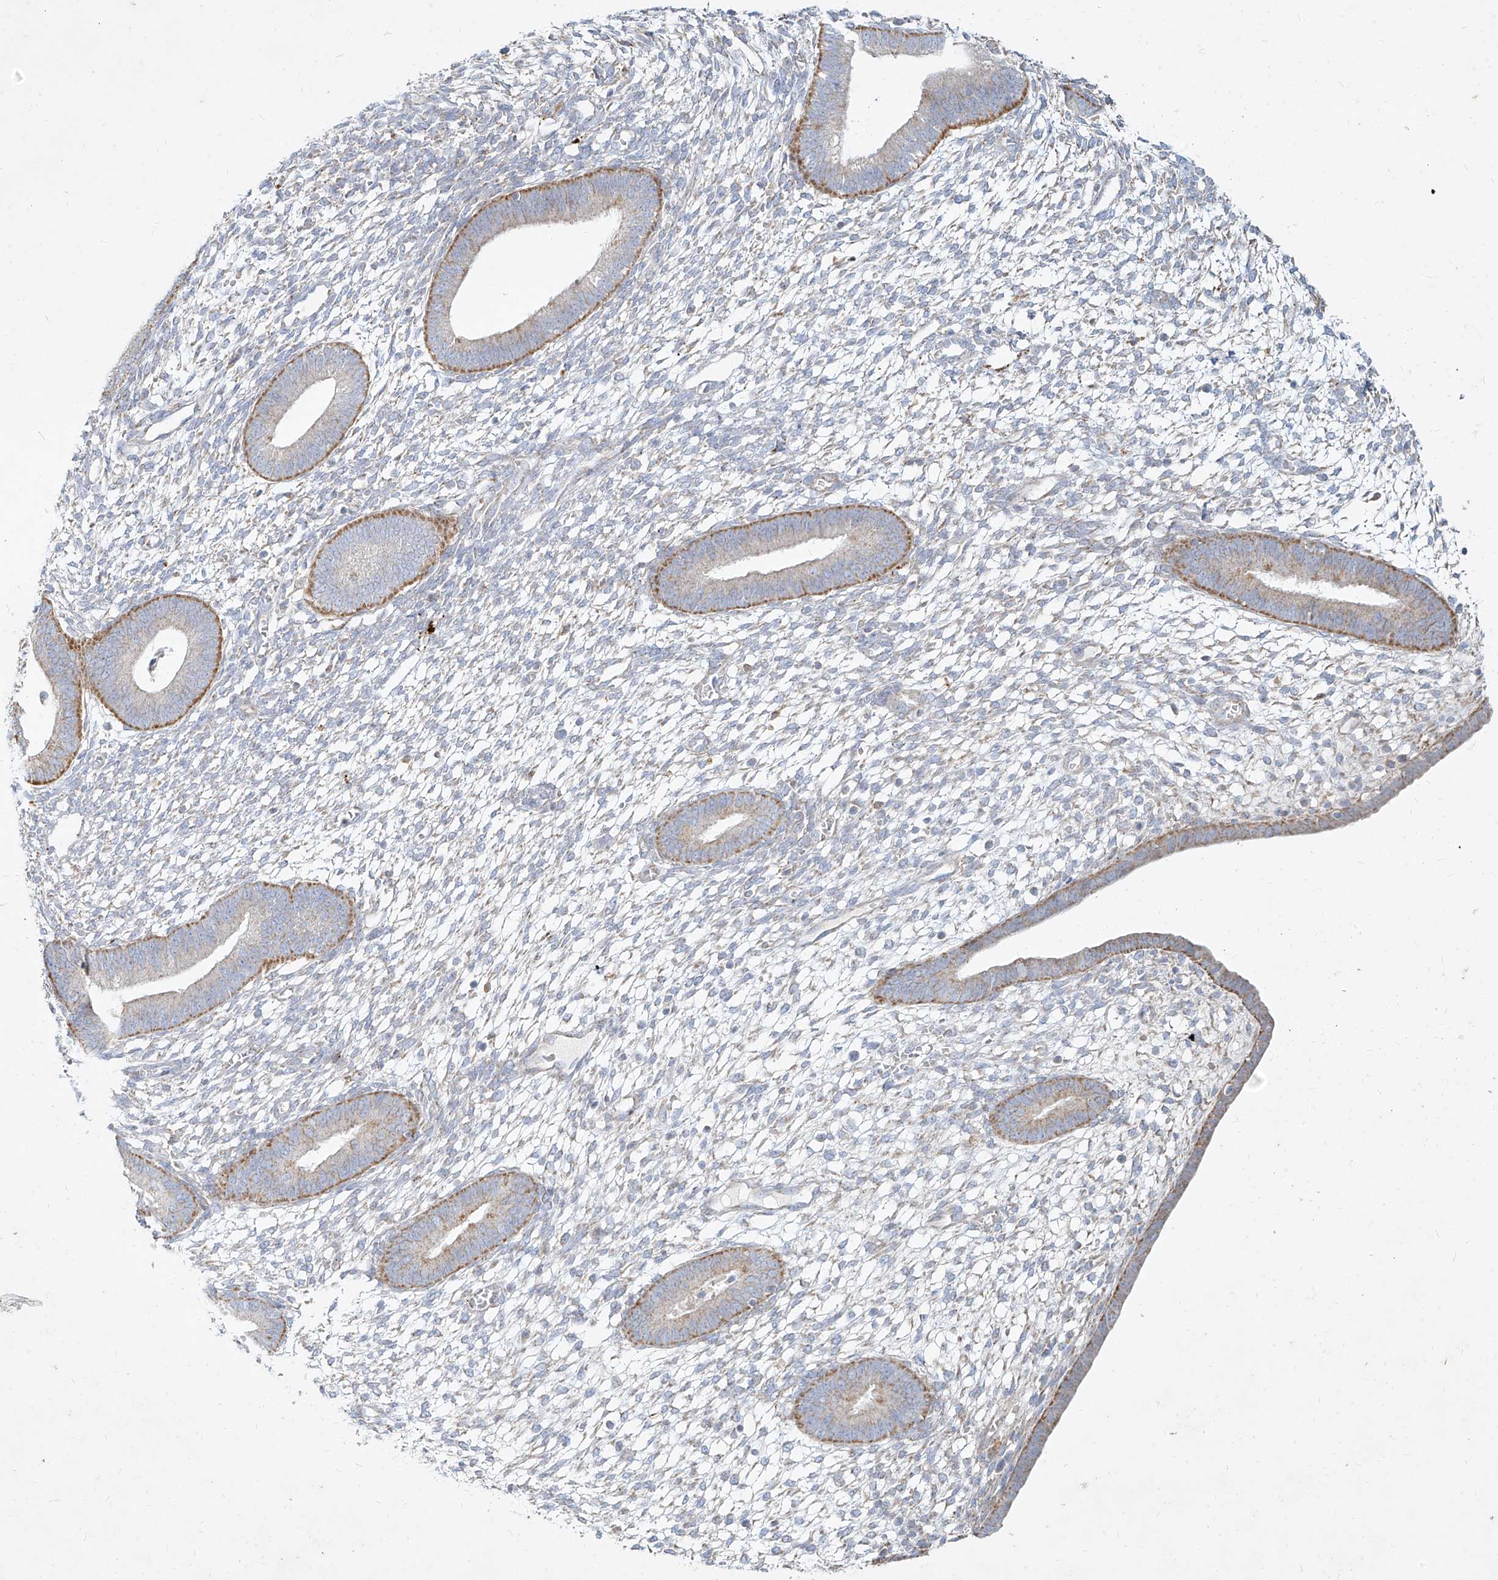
{"staining": {"intensity": "negative", "quantity": "none", "location": "none"}, "tissue": "endometrium", "cell_type": "Cells in endometrial stroma", "image_type": "normal", "snomed": [{"axis": "morphology", "description": "Normal tissue, NOS"}, {"axis": "topography", "description": "Endometrium"}], "caption": "DAB (3,3'-diaminobenzidine) immunohistochemical staining of unremarkable human endometrium reveals no significant positivity in cells in endometrial stroma.", "gene": "MTX2", "patient": {"sex": "female", "age": 46}}